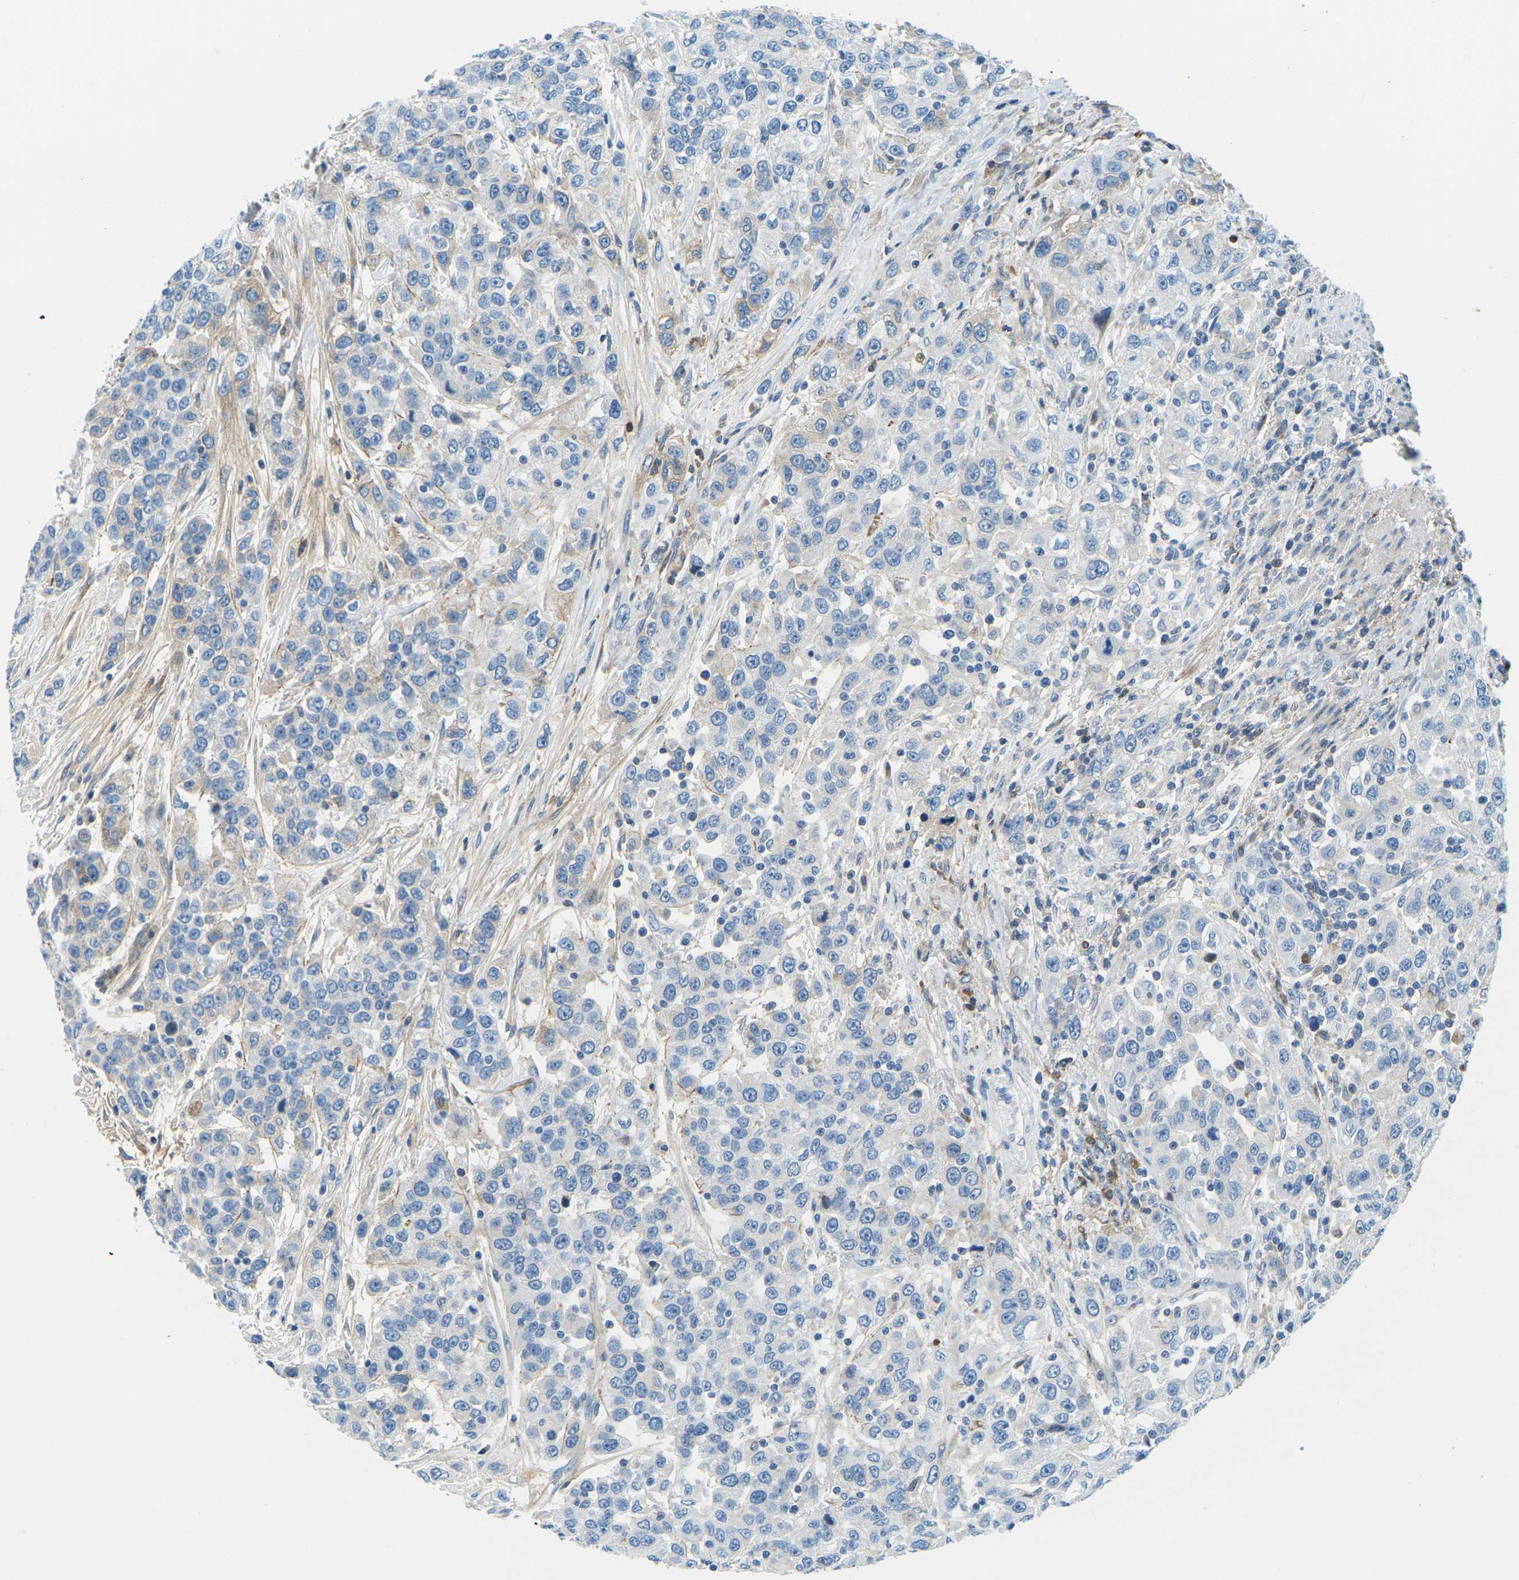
{"staining": {"intensity": "weak", "quantity": "<25%", "location": "cytoplasmic/membranous"}, "tissue": "urothelial cancer", "cell_type": "Tumor cells", "image_type": "cancer", "snomed": [{"axis": "morphology", "description": "Urothelial carcinoma, High grade"}, {"axis": "topography", "description": "Urinary bladder"}], "caption": "Immunohistochemistry micrograph of neoplastic tissue: high-grade urothelial carcinoma stained with DAB displays no significant protein staining in tumor cells.", "gene": "CFB", "patient": {"sex": "female", "age": 80}}